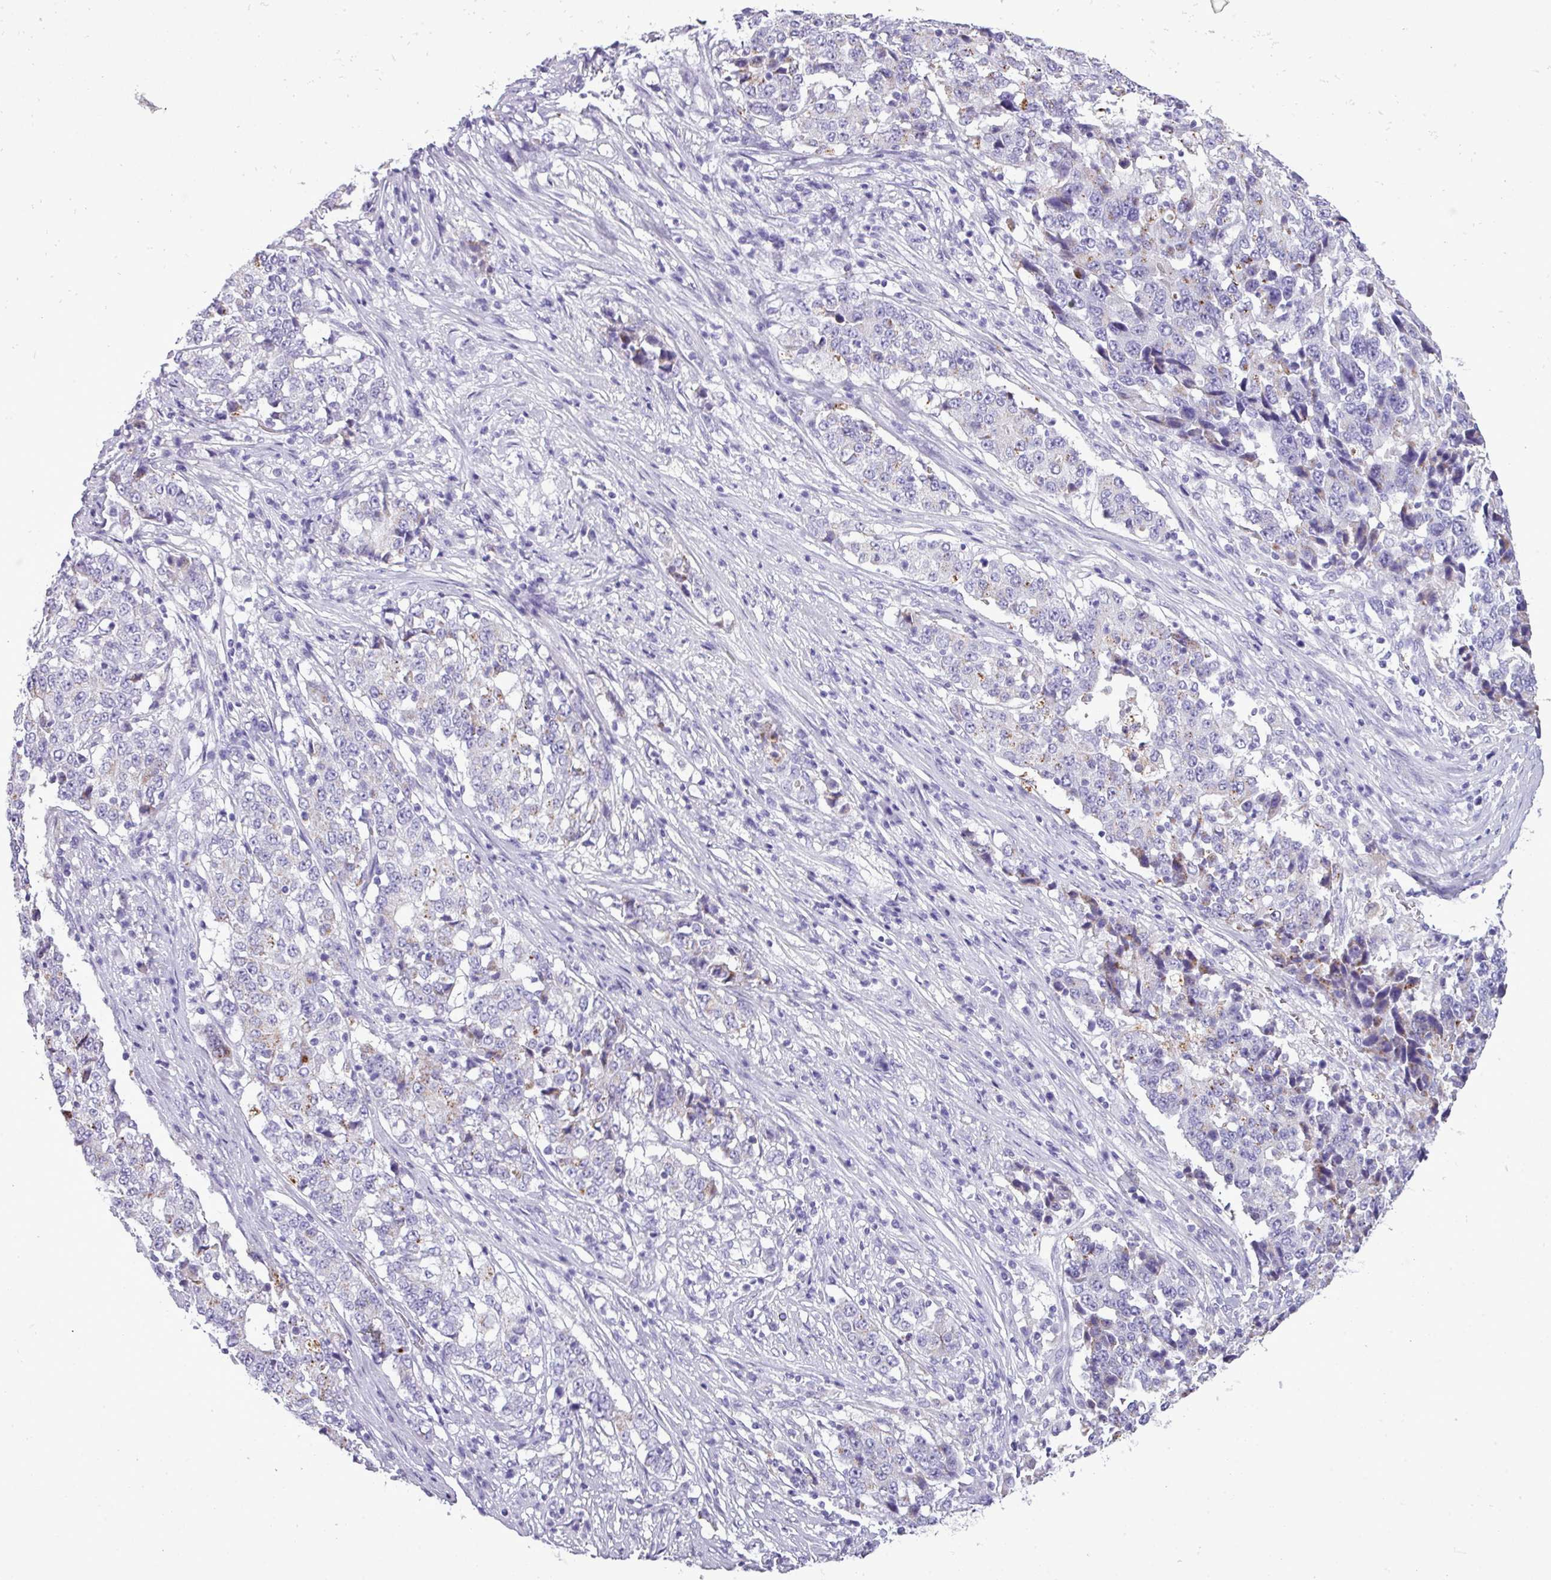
{"staining": {"intensity": "negative", "quantity": "none", "location": "none"}, "tissue": "stomach cancer", "cell_type": "Tumor cells", "image_type": "cancer", "snomed": [{"axis": "morphology", "description": "Adenocarcinoma, NOS"}, {"axis": "topography", "description": "Stomach"}], "caption": "The IHC photomicrograph has no significant staining in tumor cells of stomach cancer (adenocarcinoma) tissue. Brightfield microscopy of immunohistochemistry (IHC) stained with DAB (3,3'-diaminobenzidine) (brown) and hematoxylin (blue), captured at high magnification.", "gene": "RBMXL2", "patient": {"sex": "male", "age": 59}}